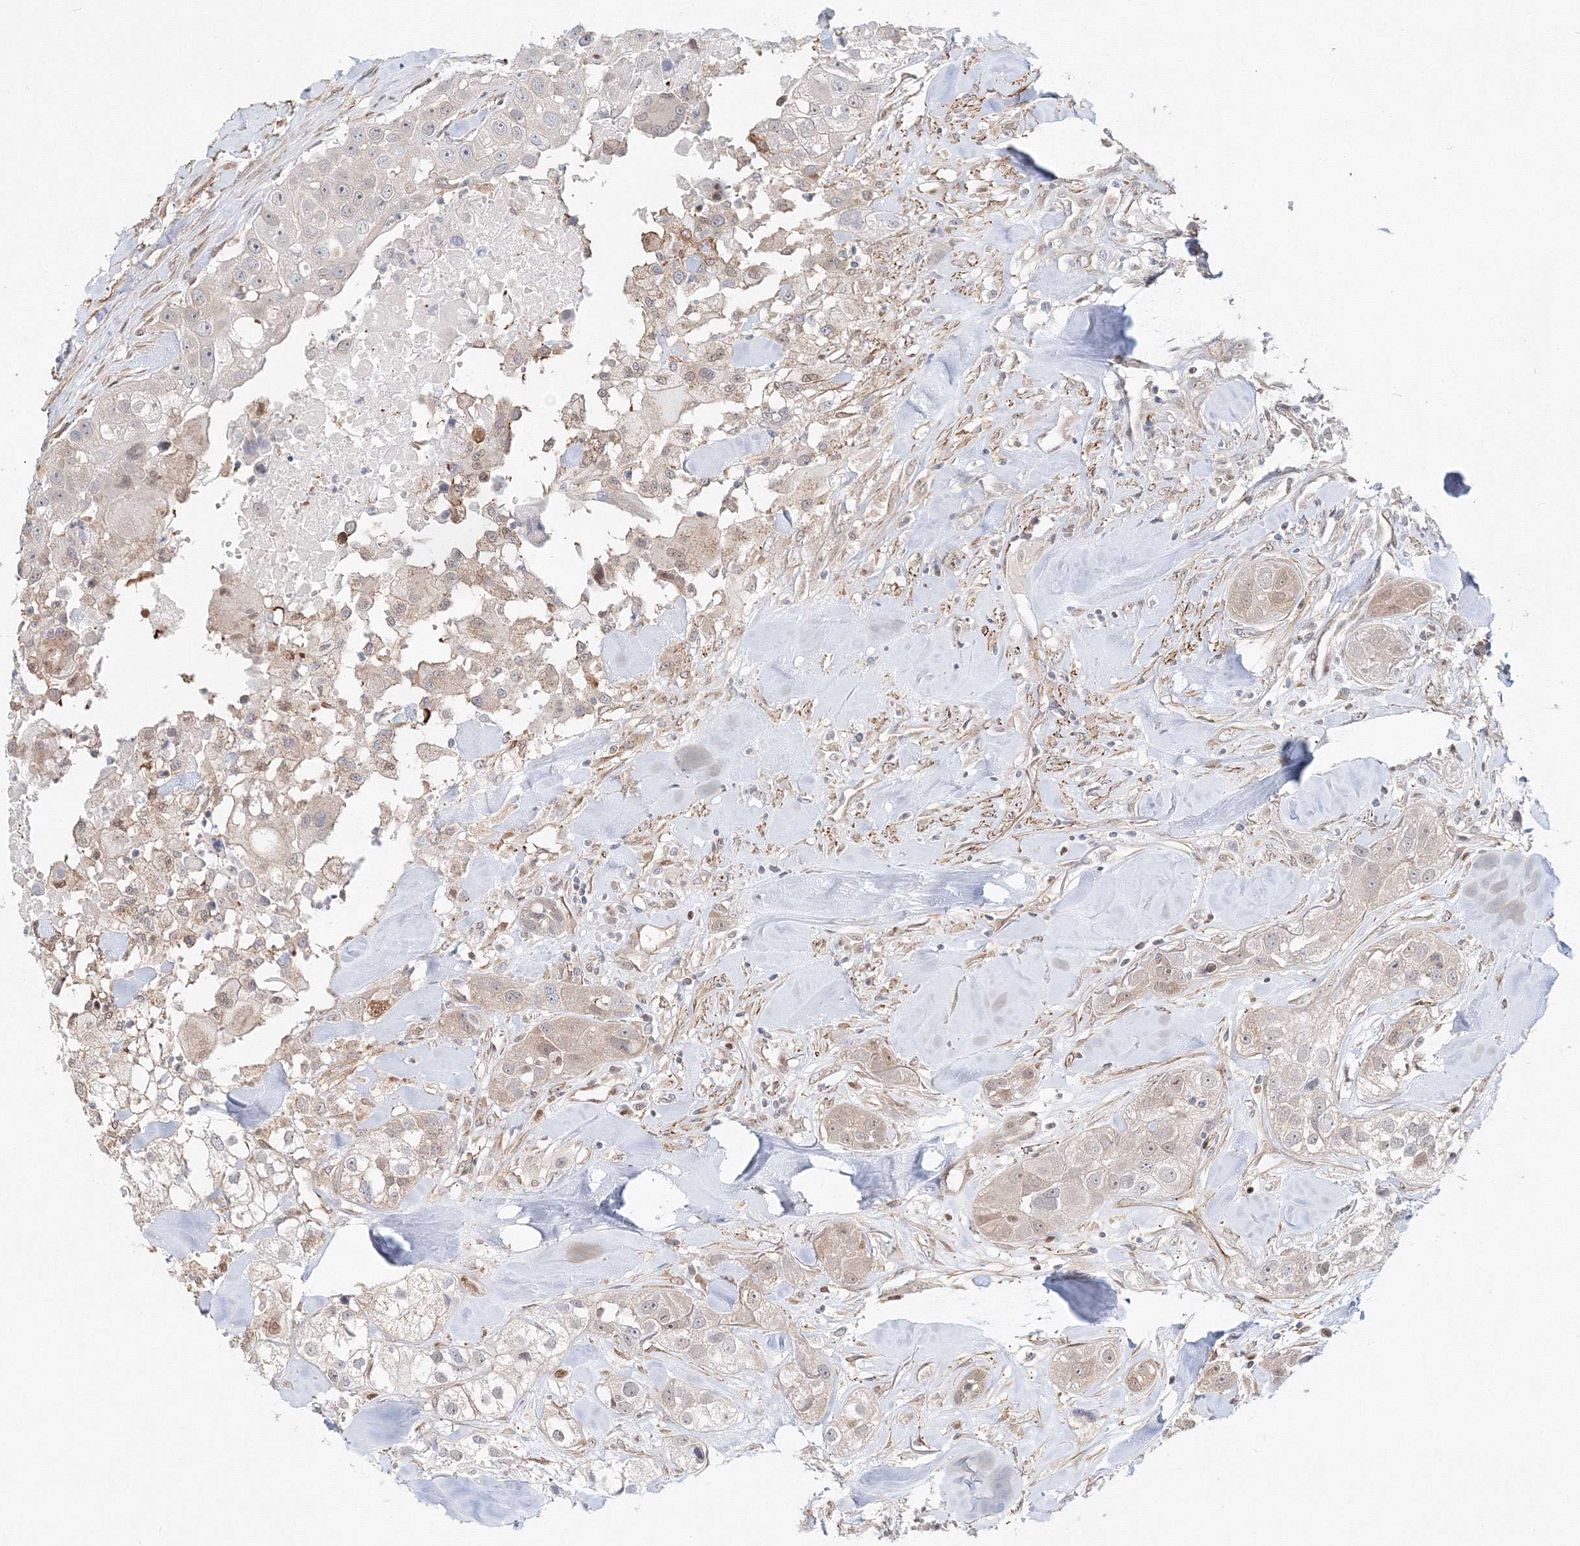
{"staining": {"intensity": "weak", "quantity": "<25%", "location": "cytoplasmic/membranous"}, "tissue": "head and neck cancer", "cell_type": "Tumor cells", "image_type": "cancer", "snomed": [{"axis": "morphology", "description": "Normal tissue, NOS"}, {"axis": "morphology", "description": "Squamous cell carcinoma, NOS"}, {"axis": "topography", "description": "Skeletal muscle"}, {"axis": "topography", "description": "Head-Neck"}], "caption": "Tumor cells show no significant expression in squamous cell carcinoma (head and neck).", "gene": "ARHGAP21", "patient": {"sex": "male", "age": 51}}